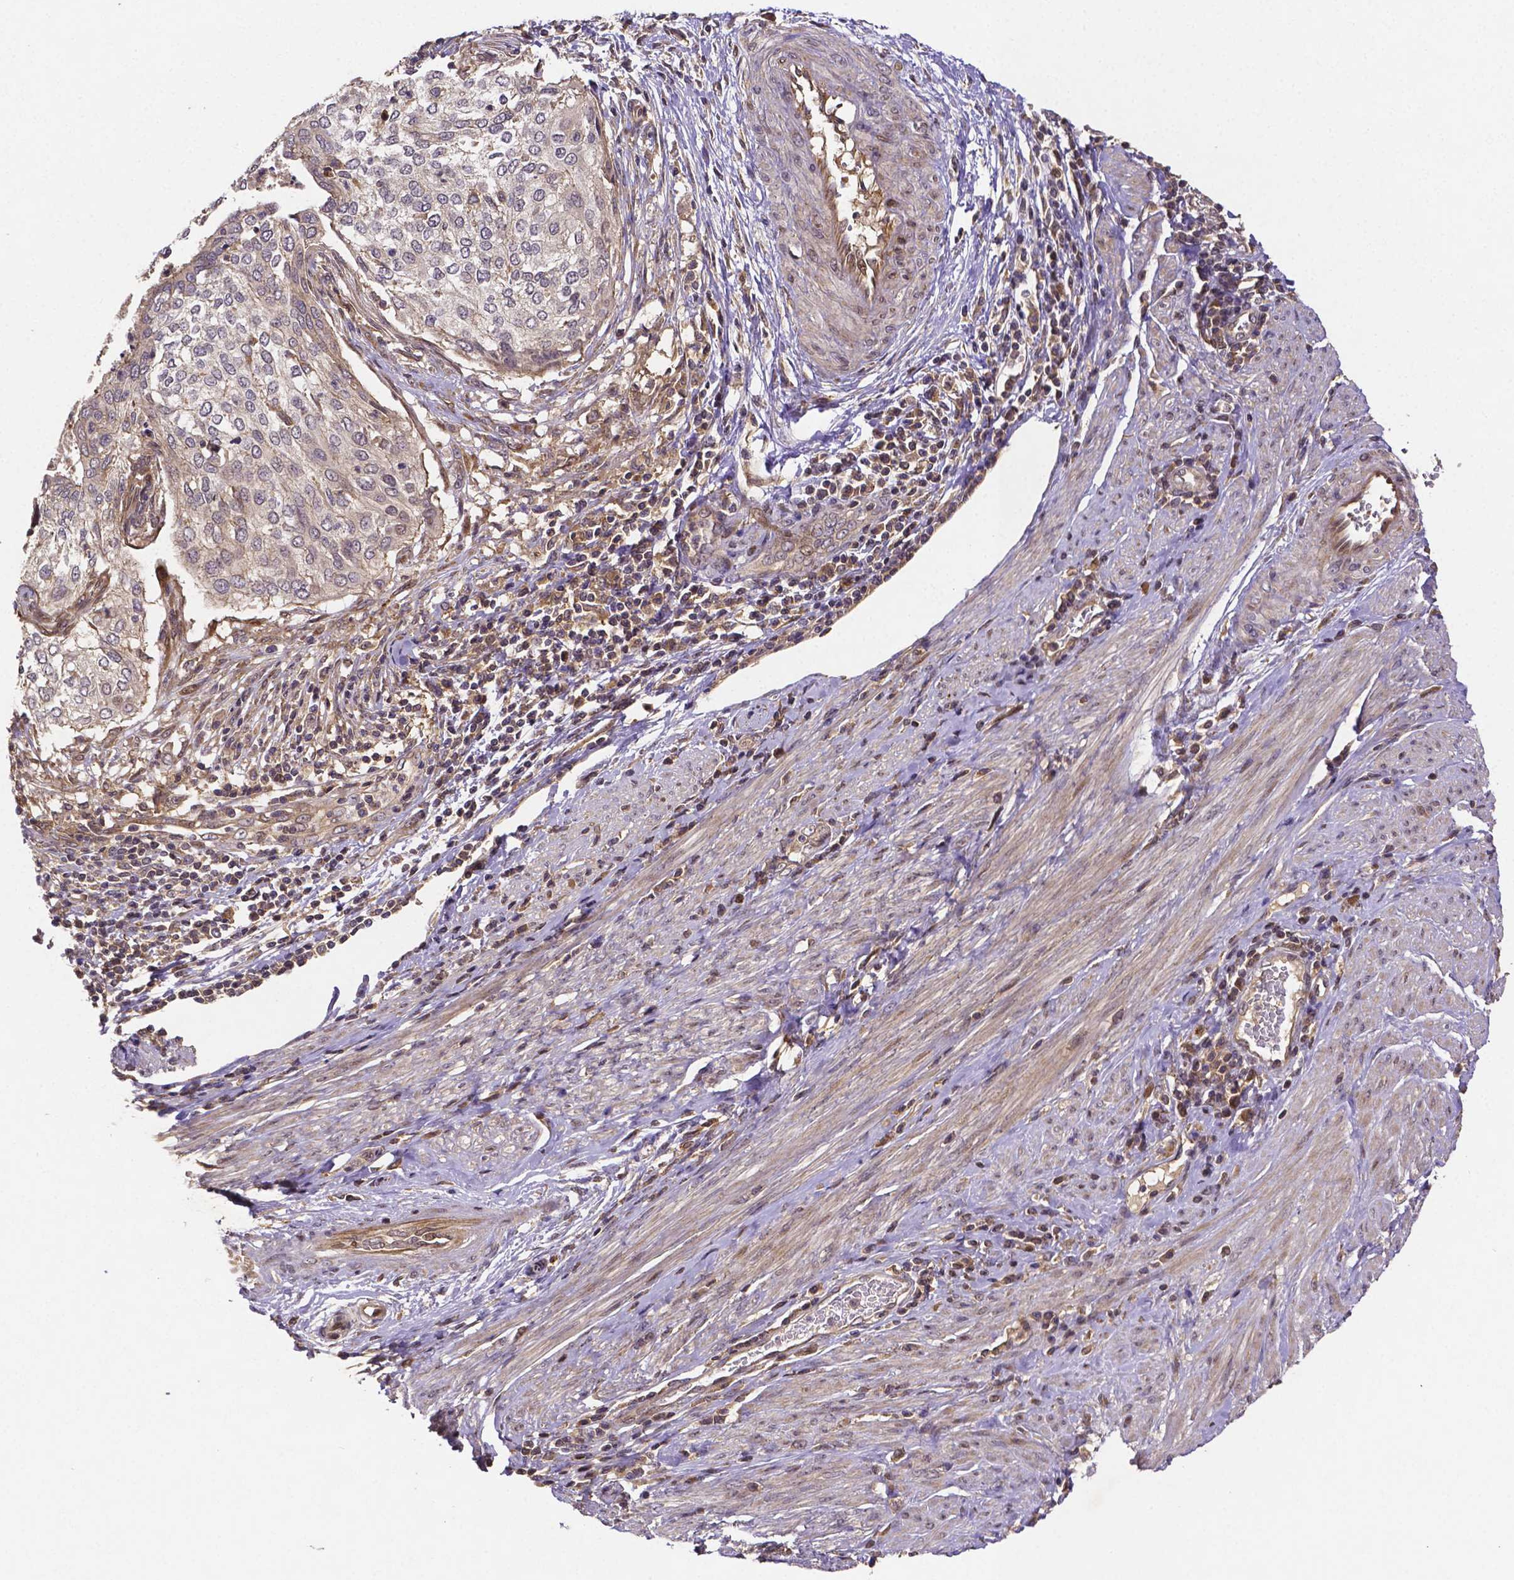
{"staining": {"intensity": "weak", "quantity": "<25%", "location": "cytoplasmic/membranous"}, "tissue": "cervical cancer", "cell_type": "Tumor cells", "image_type": "cancer", "snomed": [{"axis": "morphology", "description": "Squamous cell carcinoma, NOS"}, {"axis": "topography", "description": "Cervix"}], "caption": "Immunohistochemistry (IHC) of human cervical squamous cell carcinoma exhibits no expression in tumor cells. The staining was performed using DAB to visualize the protein expression in brown, while the nuclei were stained in blue with hematoxylin (Magnification: 20x).", "gene": "RNF123", "patient": {"sex": "female", "age": 38}}